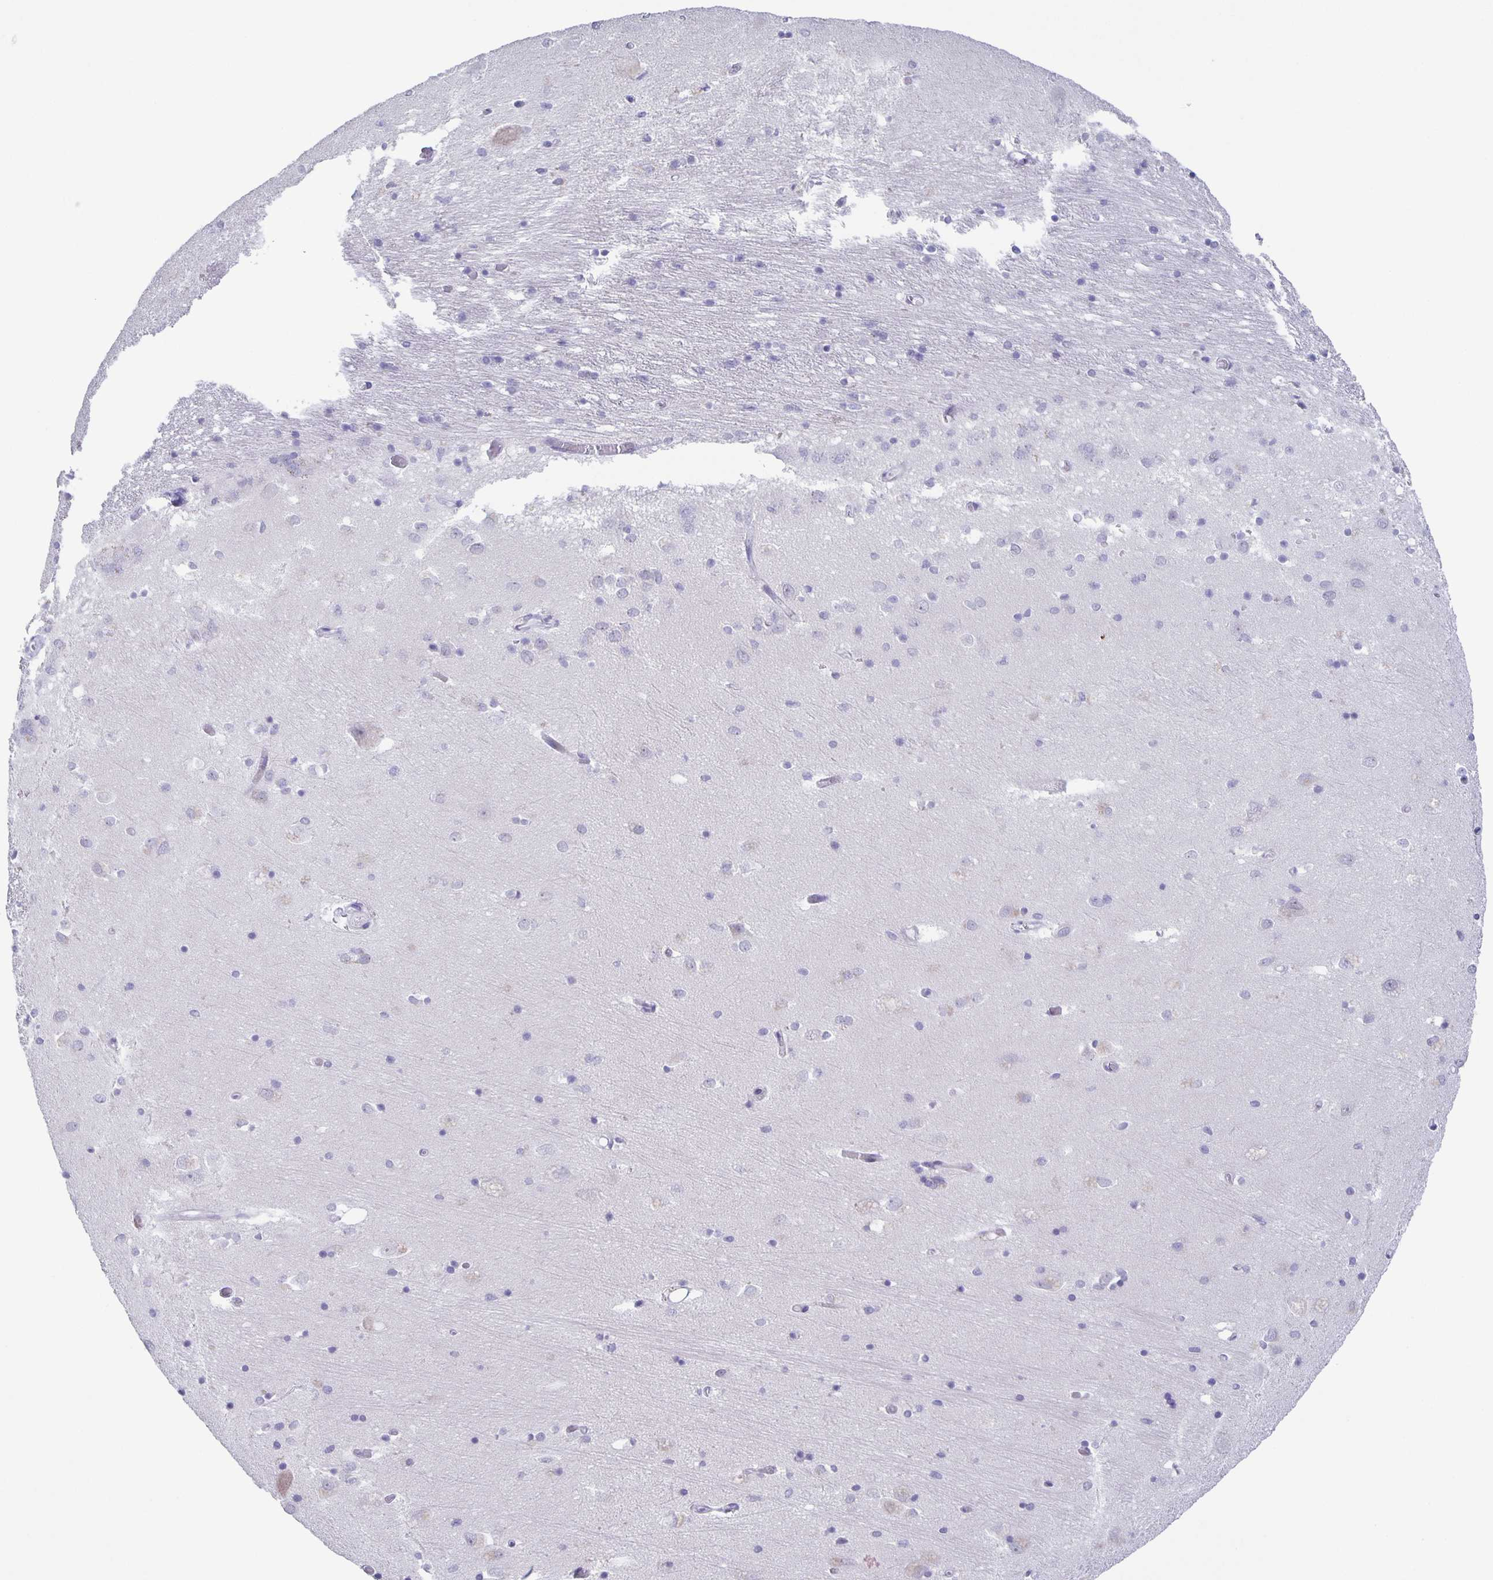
{"staining": {"intensity": "negative", "quantity": "none", "location": "none"}, "tissue": "caudate", "cell_type": "Glial cells", "image_type": "normal", "snomed": [{"axis": "morphology", "description": "Normal tissue, NOS"}, {"axis": "topography", "description": "Lateral ventricle wall"}, {"axis": "topography", "description": "Hippocampus"}], "caption": "IHC micrograph of normal caudate: human caudate stained with DAB exhibits no significant protein staining in glial cells.", "gene": "PHRF1", "patient": {"sex": "female", "age": 63}}